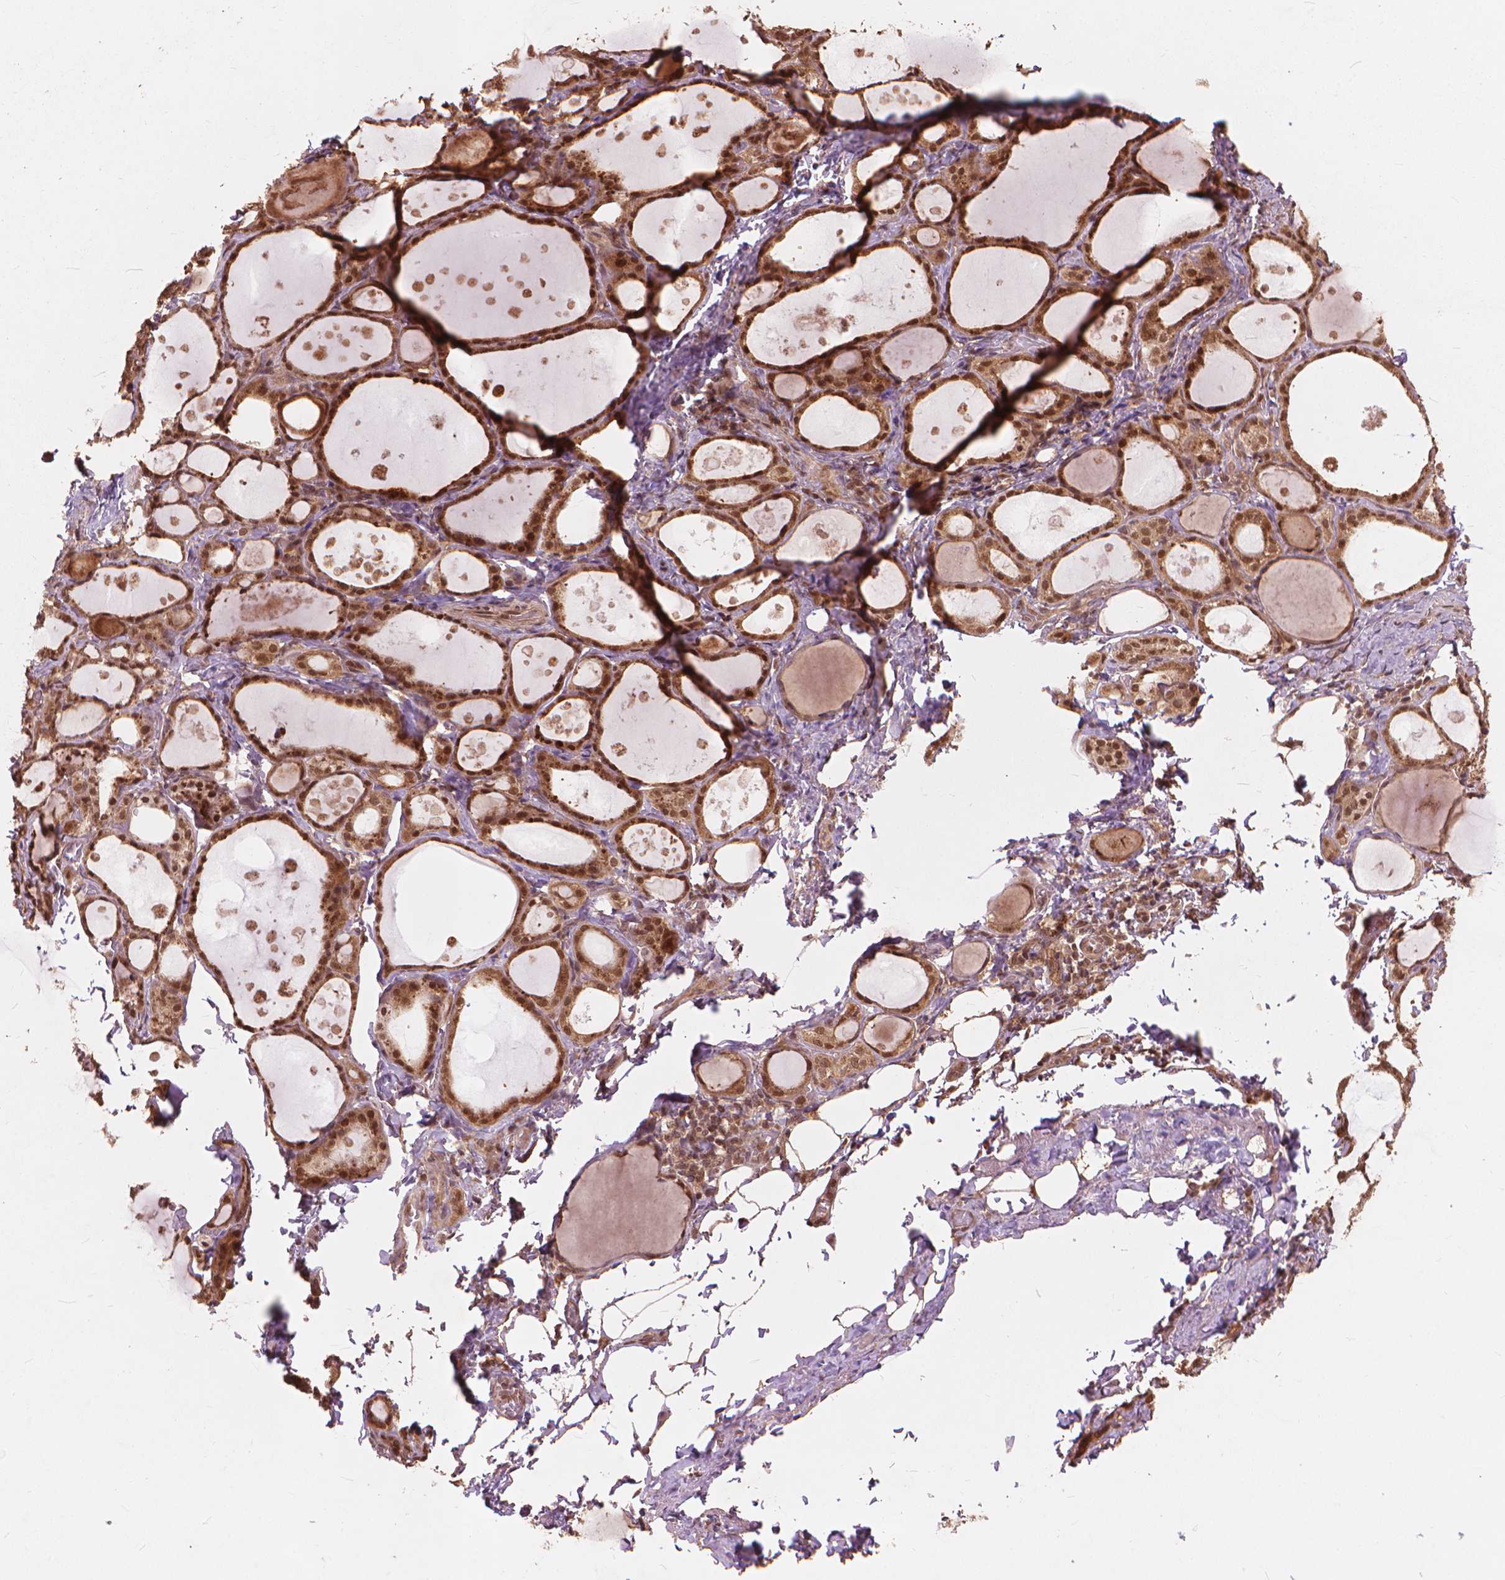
{"staining": {"intensity": "moderate", "quantity": ">75%", "location": "nuclear"}, "tissue": "thyroid gland", "cell_type": "Glandular cells", "image_type": "normal", "snomed": [{"axis": "morphology", "description": "Normal tissue, NOS"}, {"axis": "topography", "description": "Thyroid gland"}], "caption": "A brown stain labels moderate nuclear expression of a protein in glandular cells of benign human thyroid gland.", "gene": "SSU72", "patient": {"sex": "male", "age": 68}}